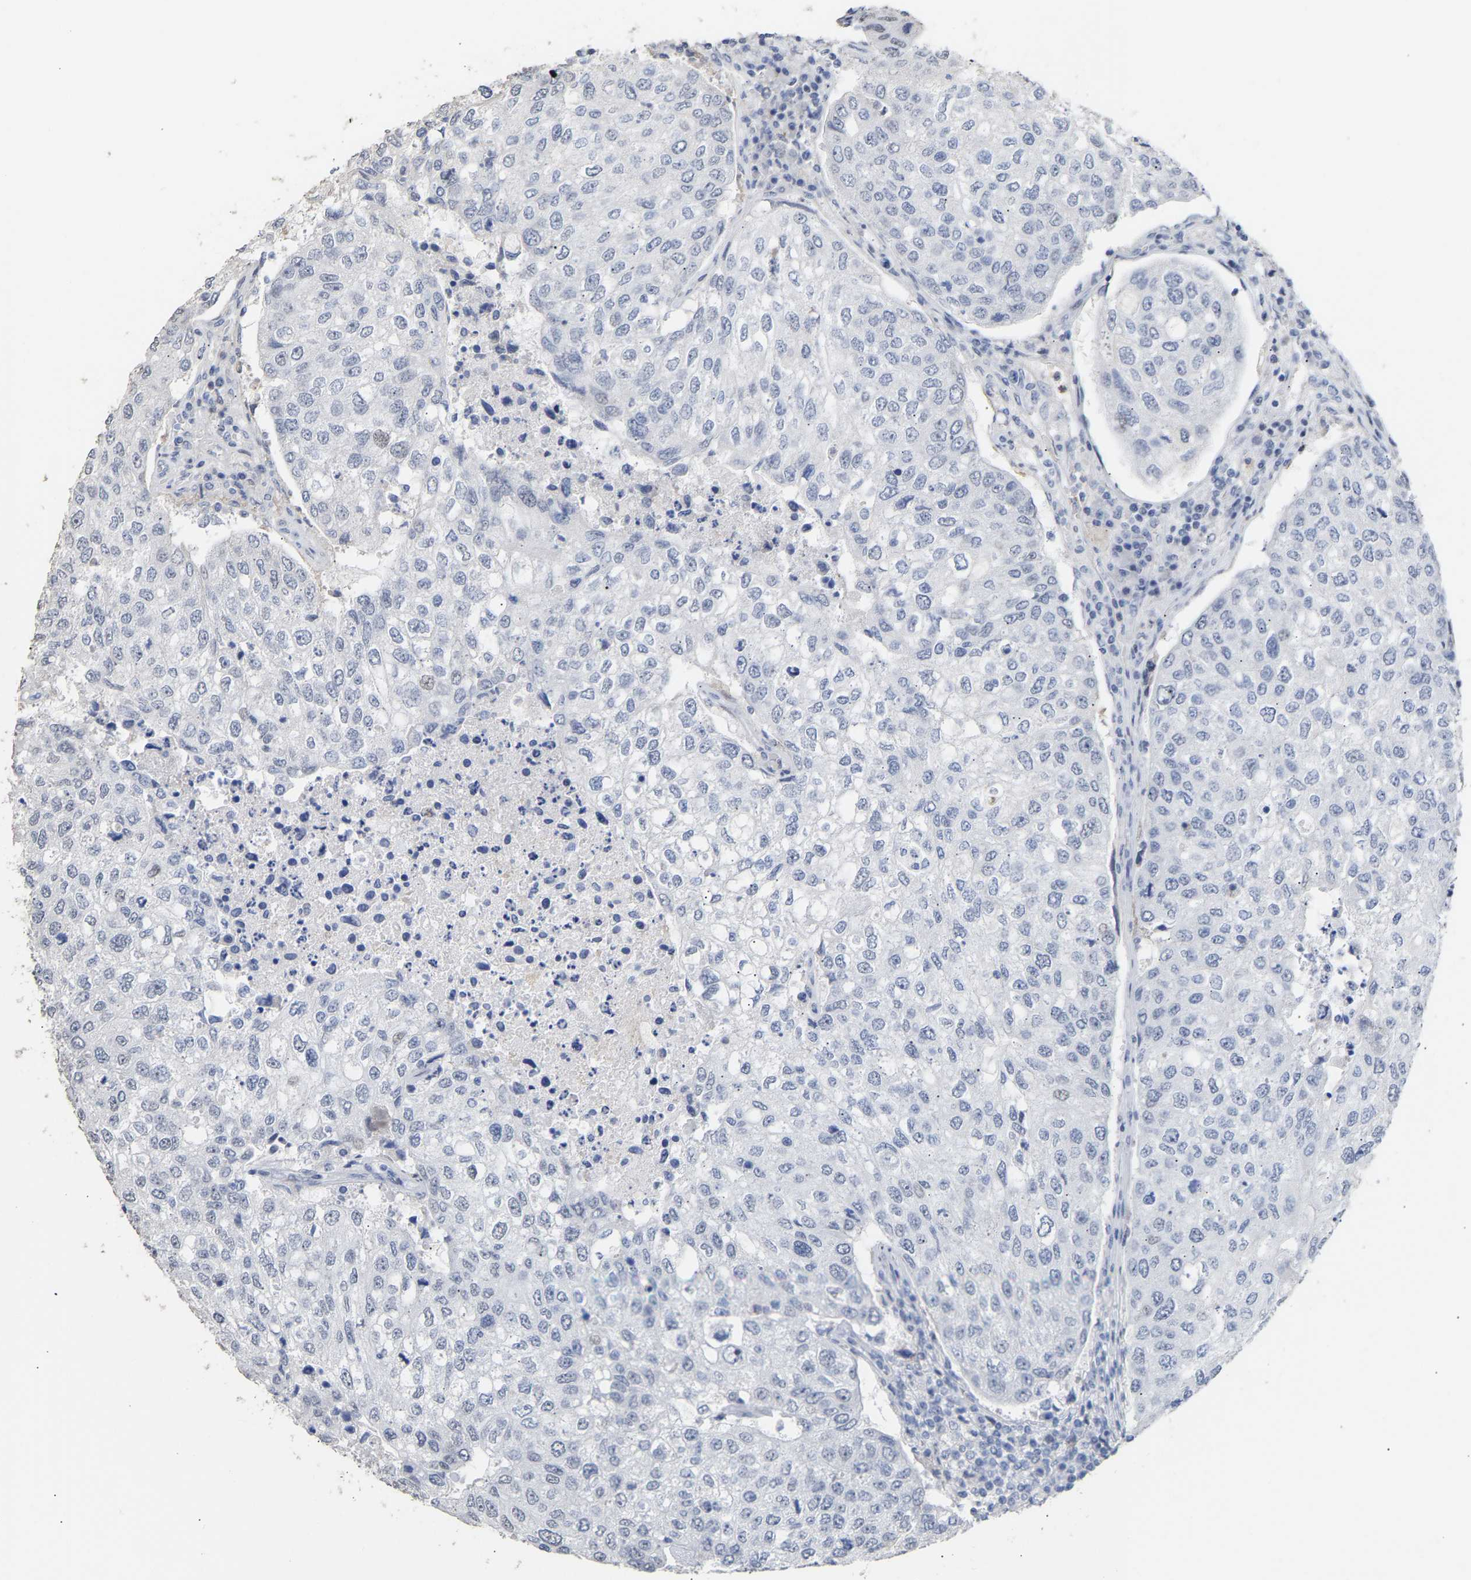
{"staining": {"intensity": "moderate", "quantity": "<25%", "location": "nuclear"}, "tissue": "urothelial cancer", "cell_type": "Tumor cells", "image_type": "cancer", "snomed": [{"axis": "morphology", "description": "Urothelial carcinoma, High grade"}, {"axis": "topography", "description": "Lymph node"}, {"axis": "topography", "description": "Urinary bladder"}], "caption": "Moderate nuclear protein staining is appreciated in about <25% of tumor cells in urothelial carcinoma (high-grade). (DAB IHC, brown staining for protein, blue staining for nuclei).", "gene": "AMPH", "patient": {"sex": "male", "age": 51}}